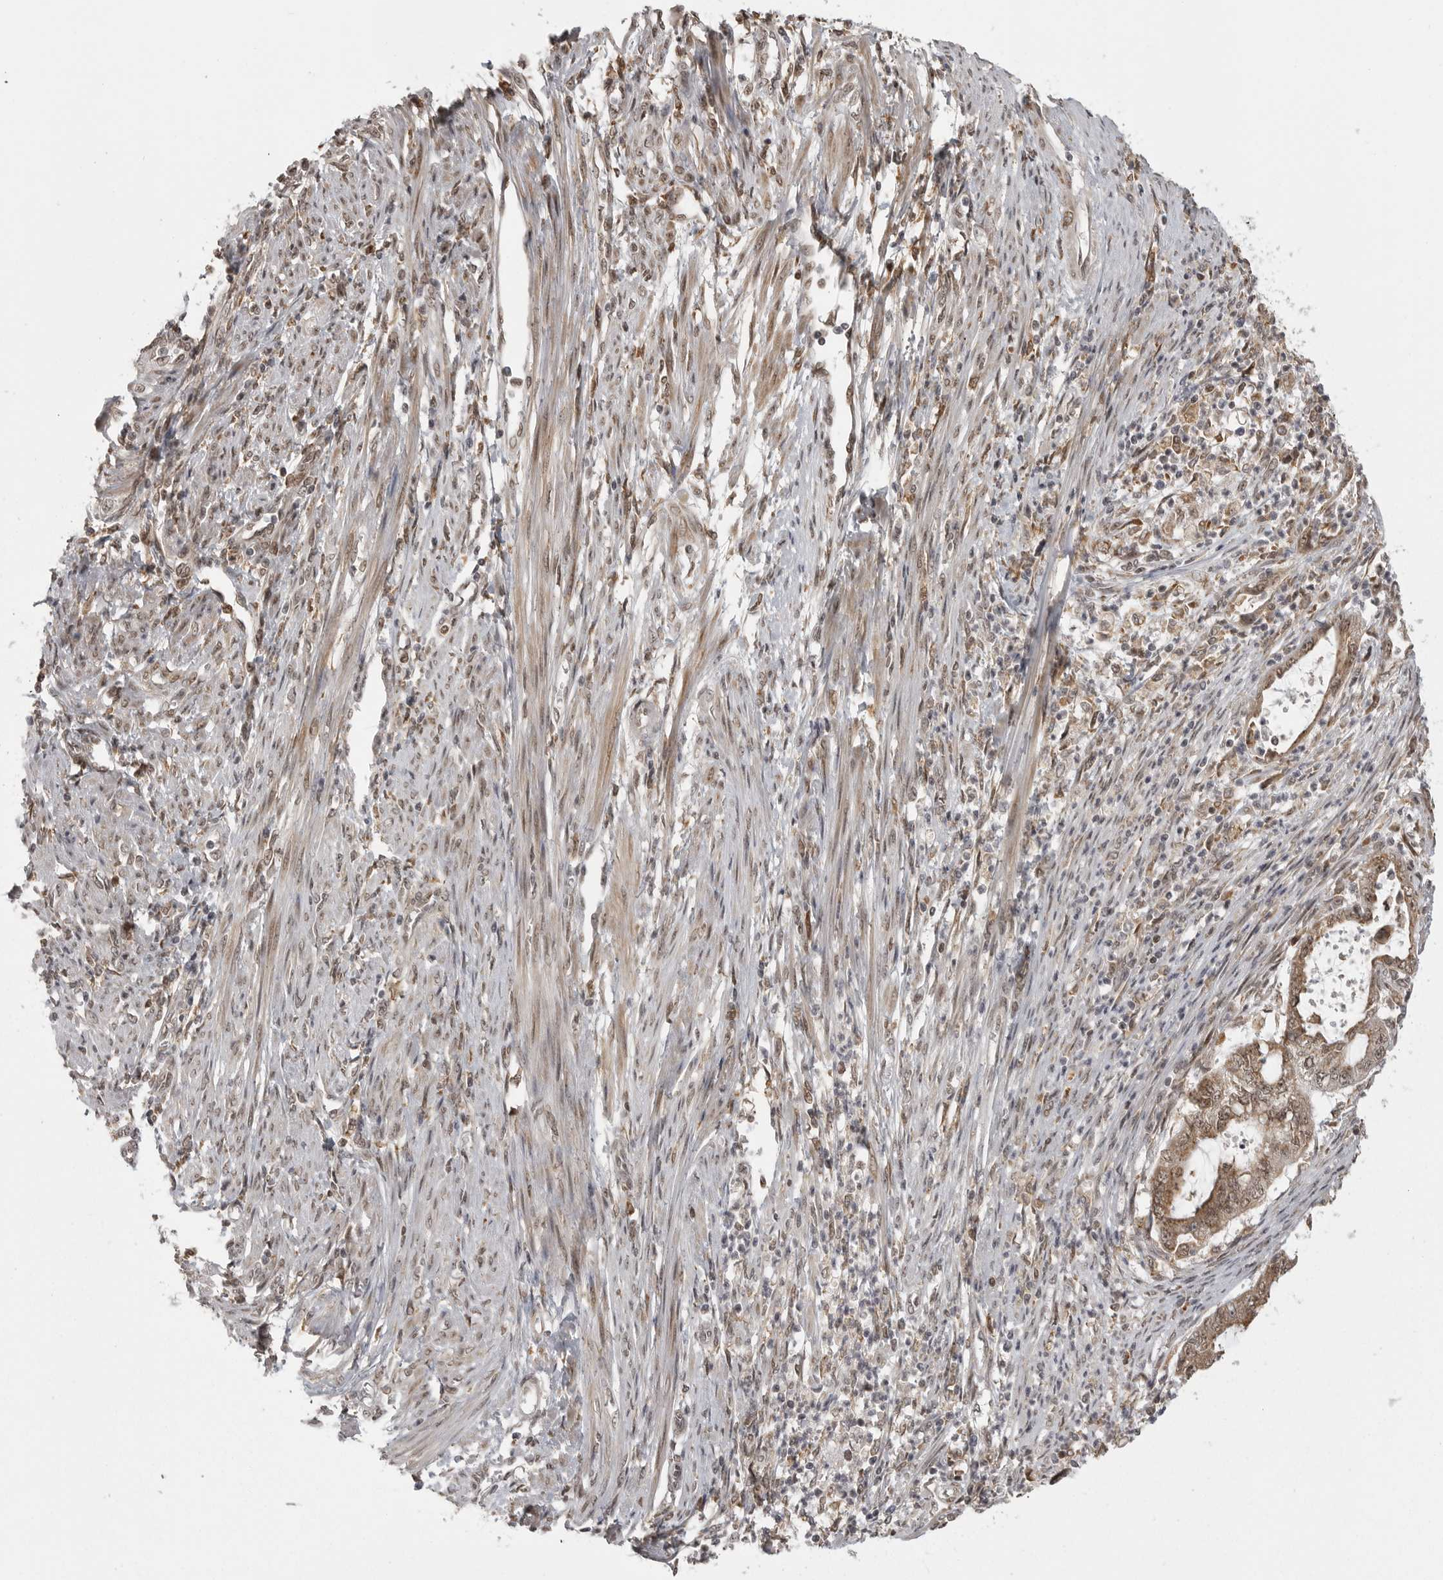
{"staining": {"intensity": "moderate", "quantity": ">75%", "location": "cytoplasmic/membranous,nuclear"}, "tissue": "endometrial cancer", "cell_type": "Tumor cells", "image_type": "cancer", "snomed": [{"axis": "morphology", "description": "Adenocarcinoma, NOS"}, {"axis": "topography", "description": "Endometrium"}], "caption": "Moderate cytoplasmic/membranous and nuclear protein staining is present in about >75% of tumor cells in endometrial cancer.", "gene": "ISG20L2", "patient": {"sex": "female", "age": 51}}